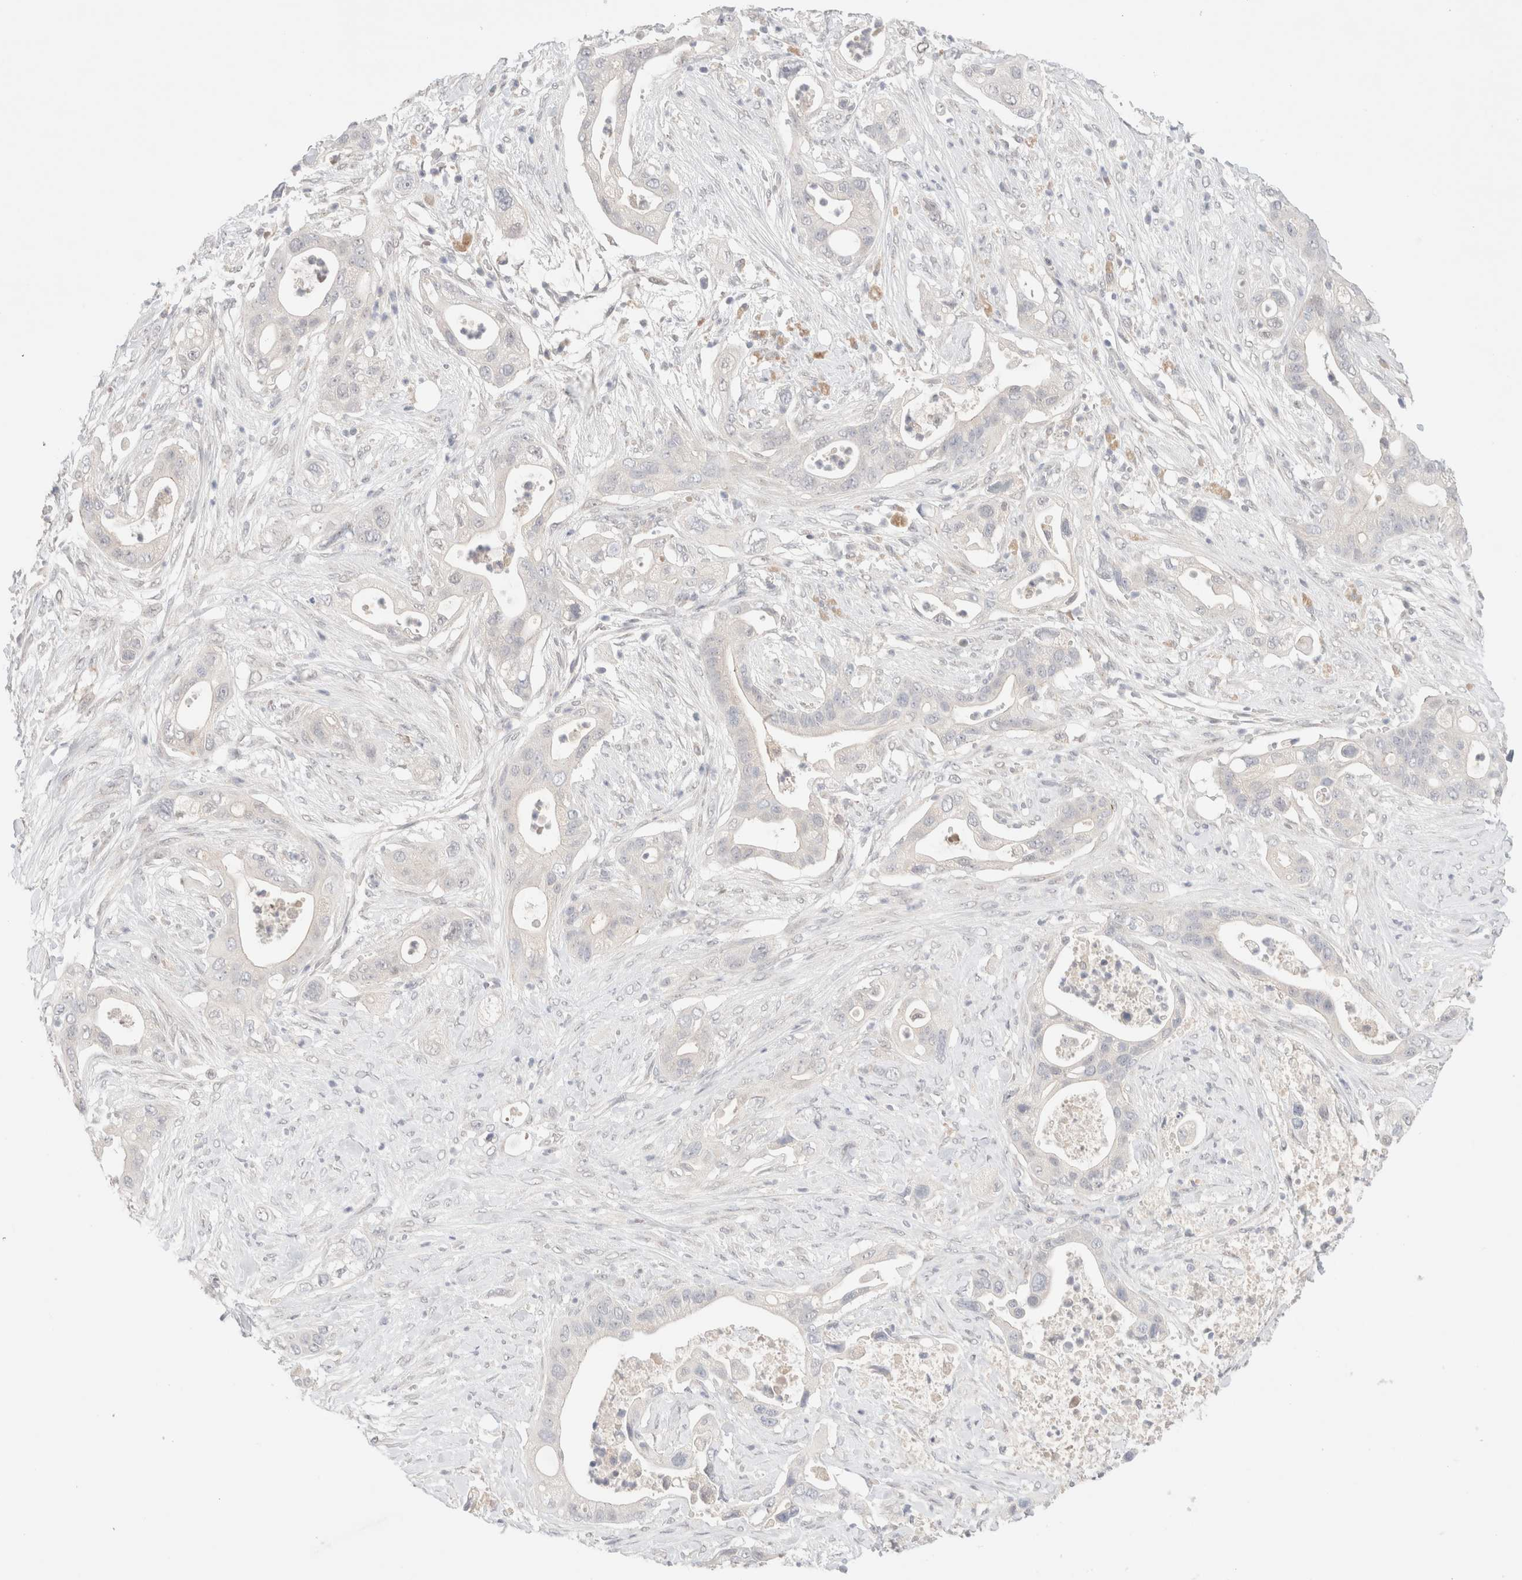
{"staining": {"intensity": "negative", "quantity": "none", "location": "none"}, "tissue": "pancreatic cancer", "cell_type": "Tumor cells", "image_type": "cancer", "snomed": [{"axis": "morphology", "description": "Adenocarcinoma, NOS"}, {"axis": "topography", "description": "Pancreas"}], "caption": "Immunohistochemistry image of neoplastic tissue: pancreatic cancer (adenocarcinoma) stained with DAB reveals no significant protein expression in tumor cells.", "gene": "SPATA20", "patient": {"sex": "male", "age": 53}}